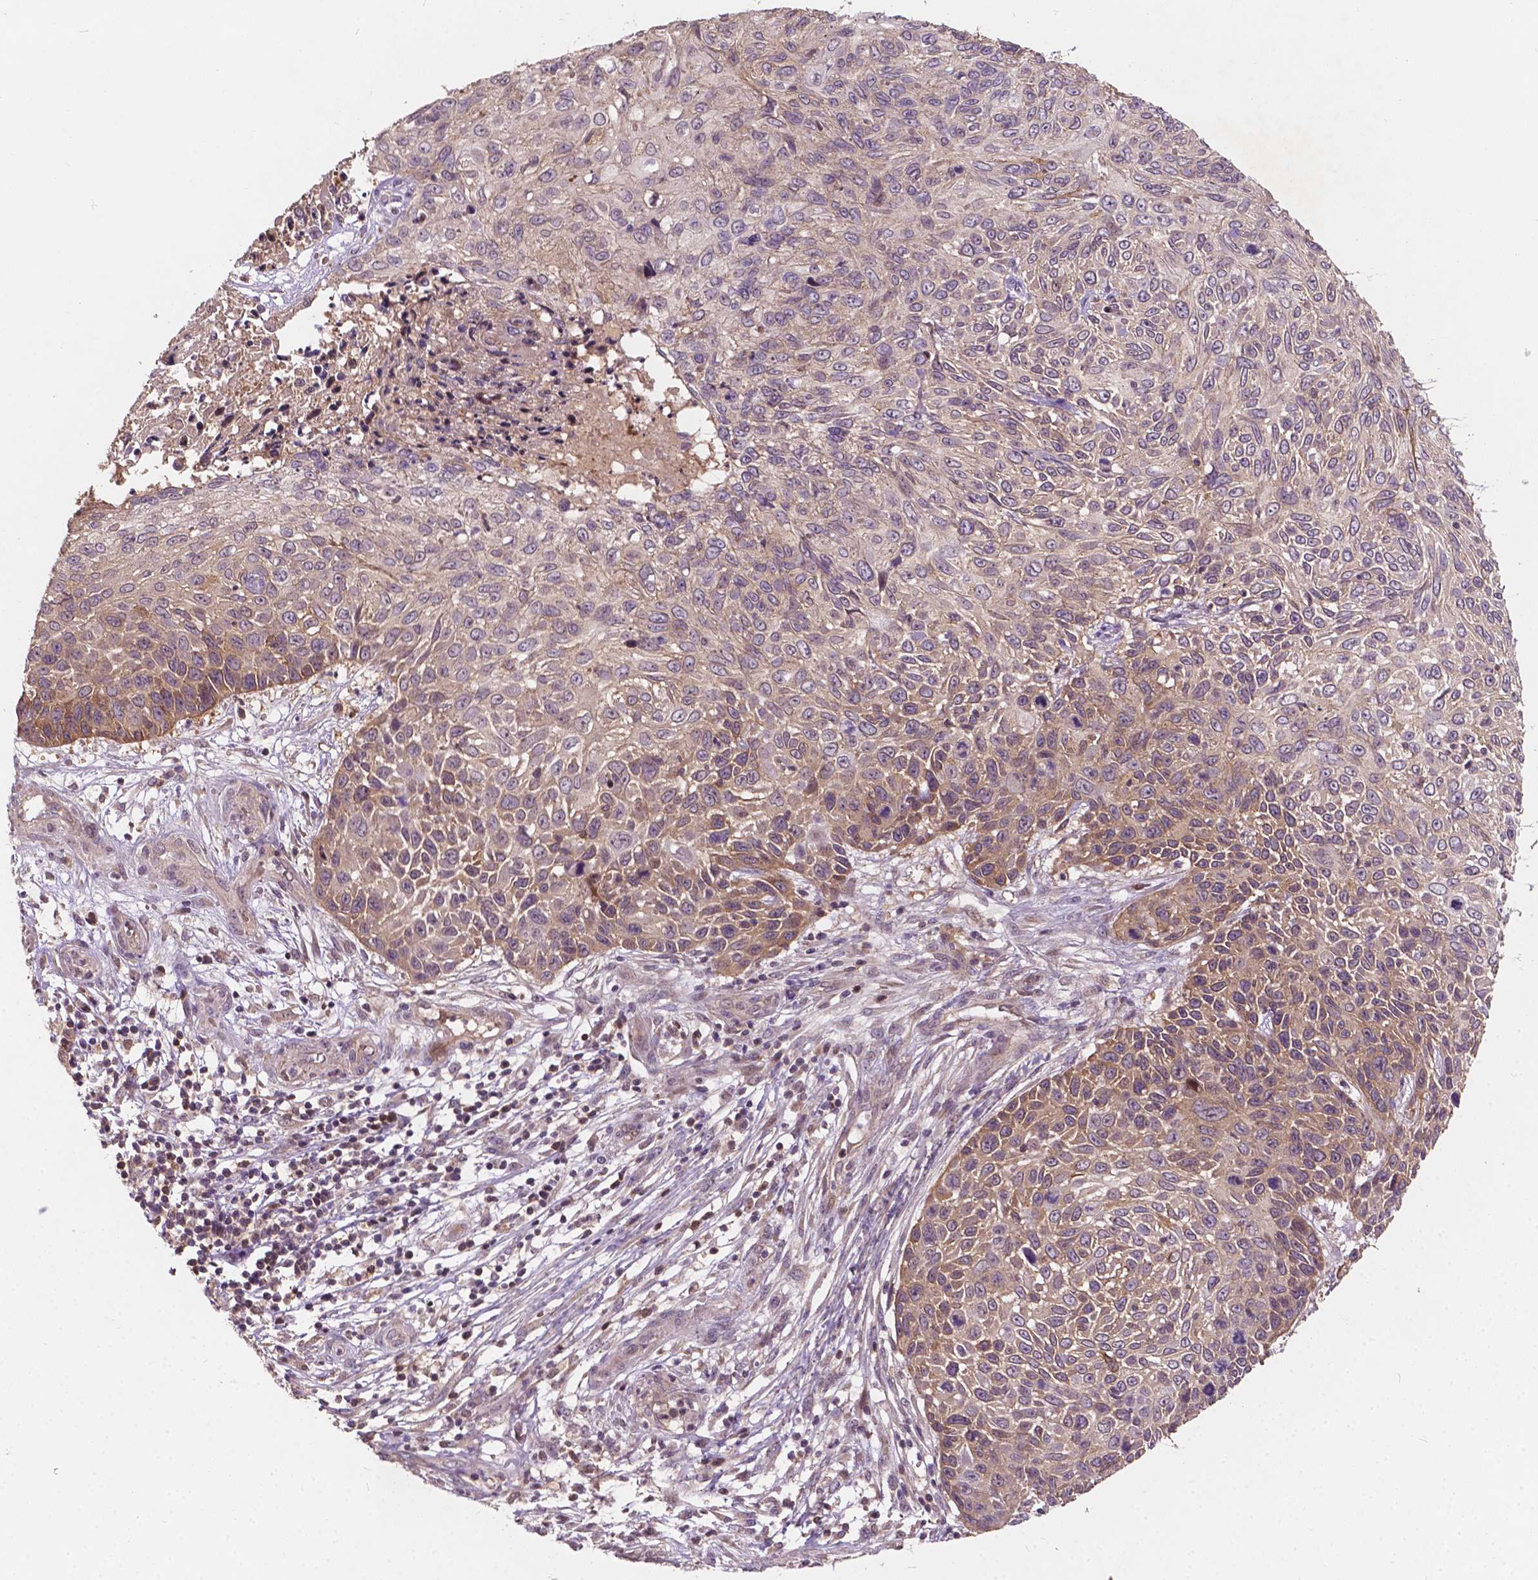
{"staining": {"intensity": "moderate", "quantity": "25%-75%", "location": "cytoplasmic/membranous"}, "tissue": "skin cancer", "cell_type": "Tumor cells", "image_type": "cancer", "snomed": [{"axis": "morphology", "description": "Squamous cell carcinoma, NOS"}, {"axis": "topography", "description": "Skin"}], "caption": "The micrograph demonstrates a brown stain indicating the presence of a protein in the cytoplasmic/membranous of tumor cells in skin cancer. Immunohistochemistry stains the protein in brown and the nuclei are stained blue.", "gene": "DUSP16", "patient": {"sex": "male", "age": 92}}